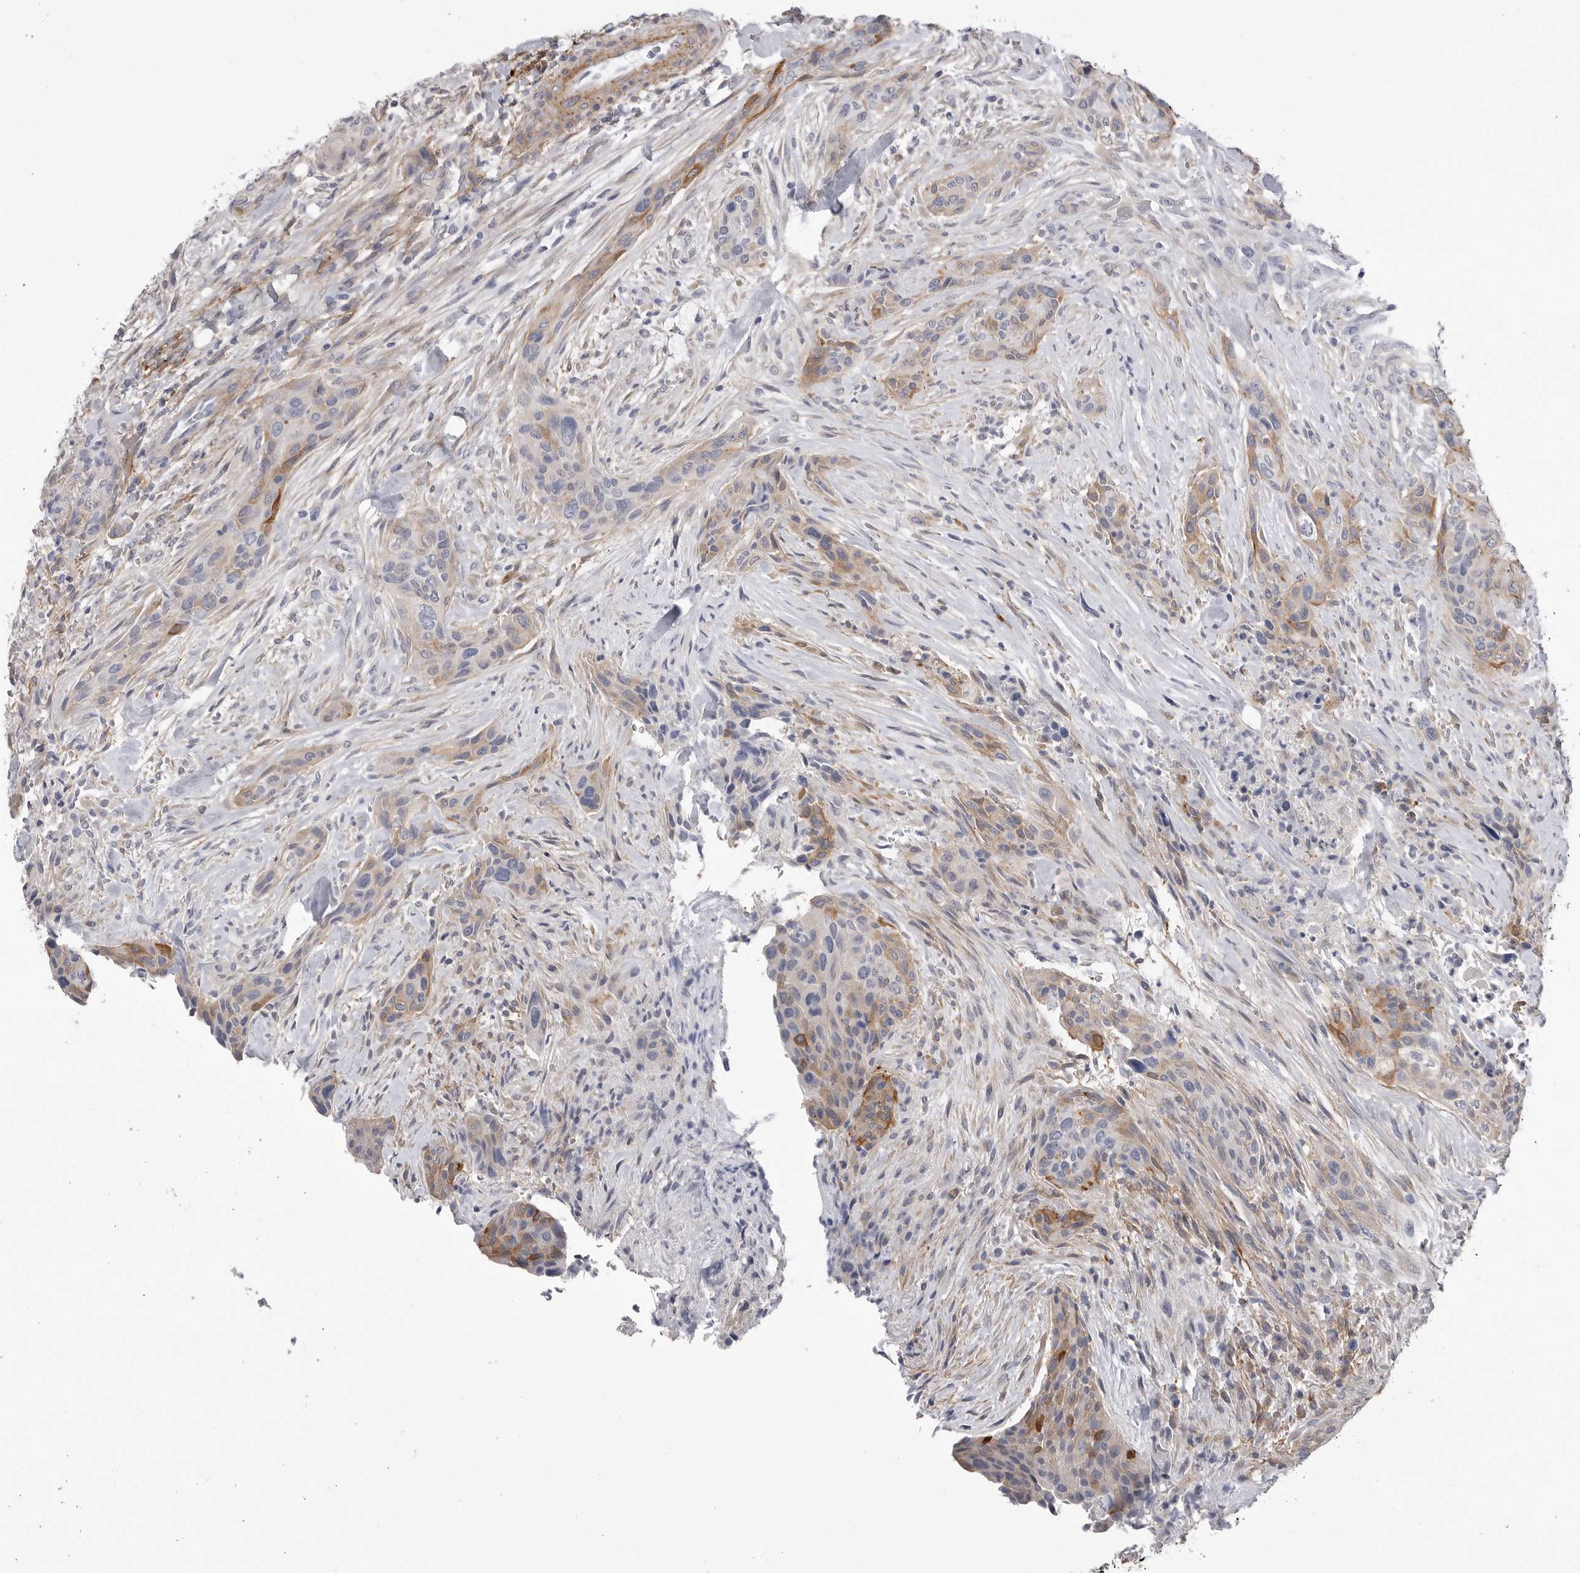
{"staining": {"intensity": "moderate", "quantity": "25%-75%", "location": "cytoplasmic/membranous"}, "tissue": "urothelial cancer", "cell_type": "Tumor cells", "image_type": "cancer", "snomed": [{"axis": "morphology", "description": "Urothelial carcinoma, High grade"}, {"axis": "topography", "description": "Urinary bladder"}], "caption": "An IHC micrograph of neoplastic tissue is shown. Protein staining in brown labels moderate cytoplasmic/membranous positivity in urothelial carcinoma (high-grade) within tumor cells. The staining is performed using DAB brown chromogen to label protein expression. The nuclei are counter-stained blue using hematoxylin.", "gene": "AKAP12", "patient": {"sex": "male", "age": 35}}